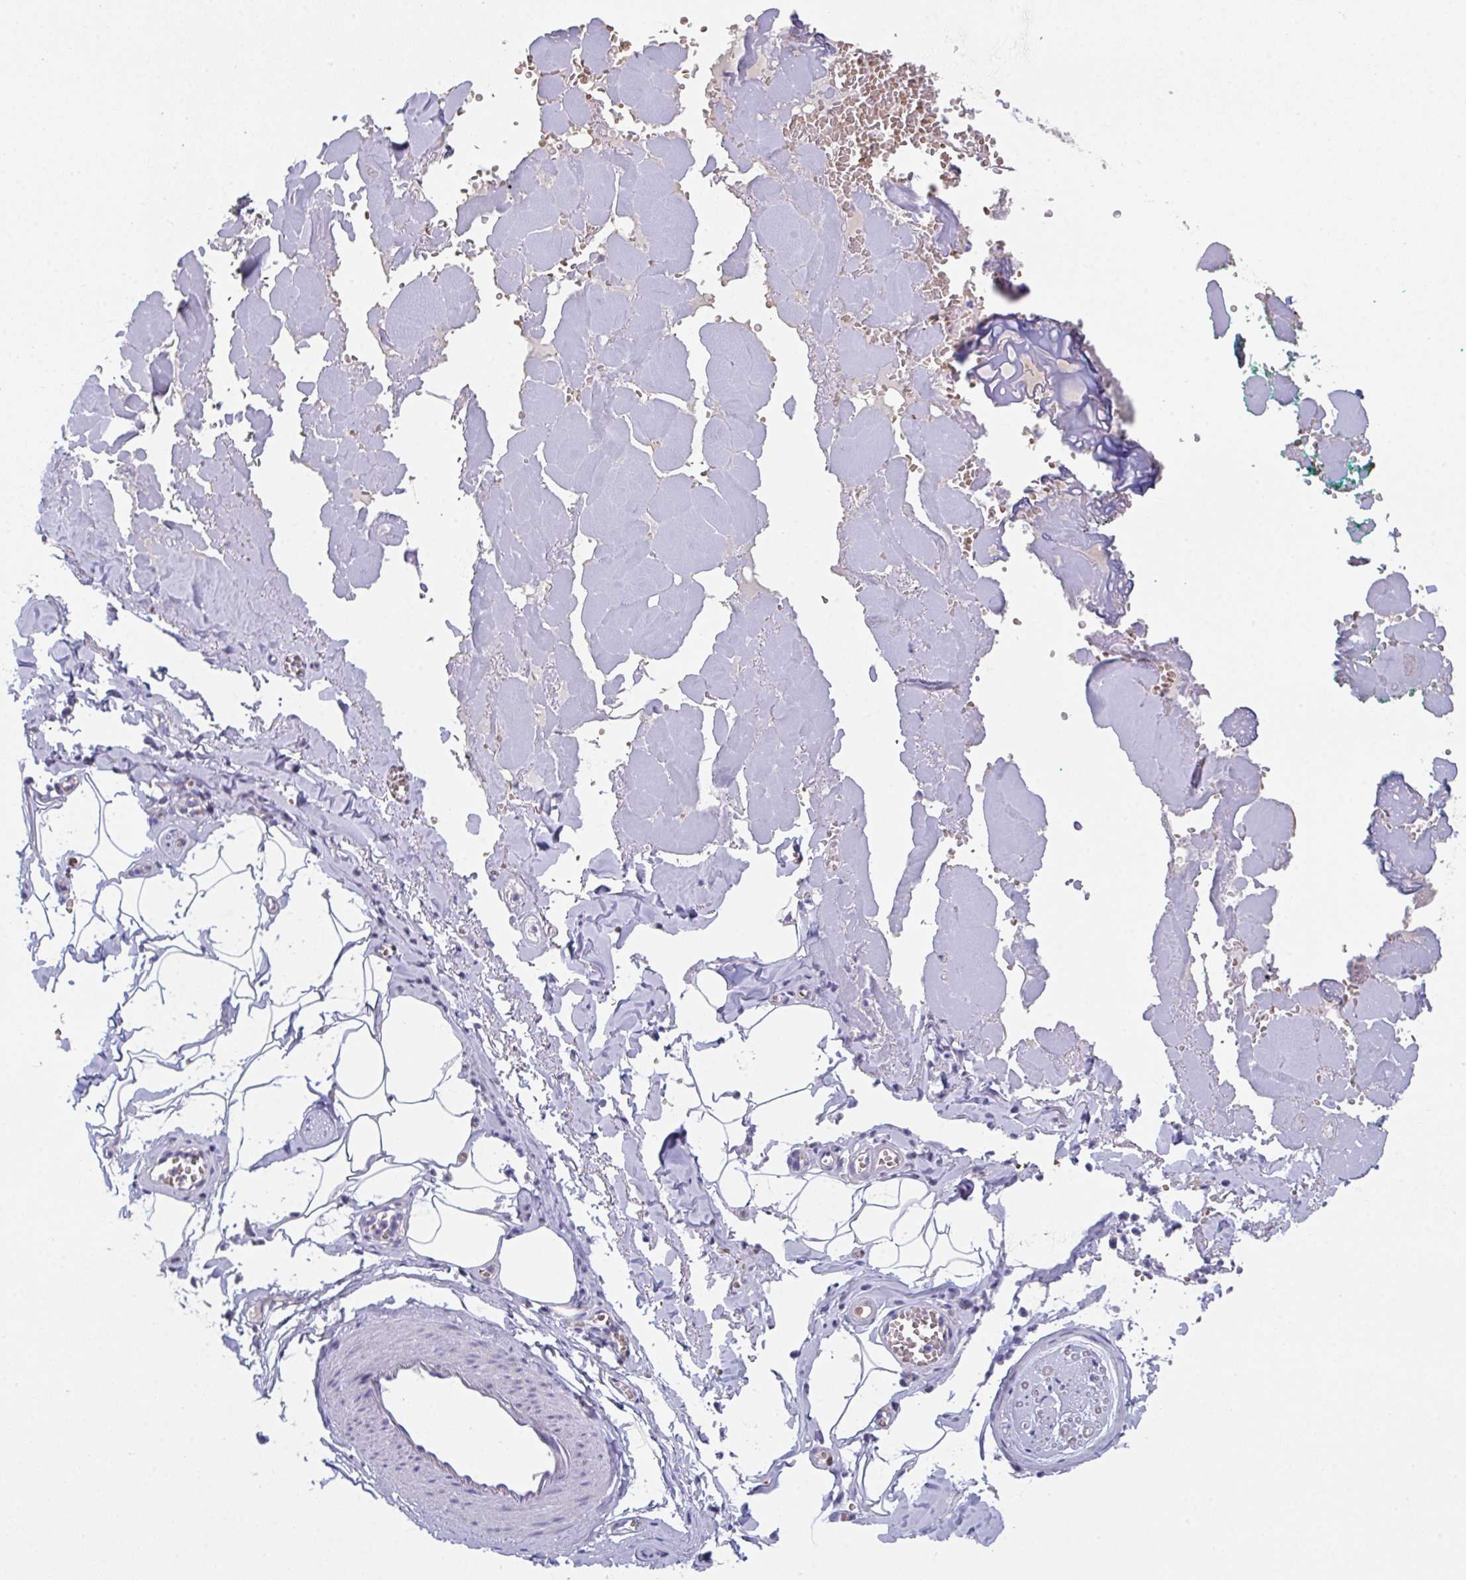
{"staining": {"intensity": "negative", "quantity": "none", "location": "none"}, "tissue": "adipose tissue", "cell_type": "Adipocytes", "image_type": "normal", "snomed": [{"axis": "morphology", "description": "Normal tissue, NOS"}, {"axis": "topography", "description": "Vulva"}, {"axis": "topography", "description": "Peripheral nerve tissue"}], "caption": "The immunohistochemistry image has no significant expression in adipocytes of adipose tissue. Nuclei are stained in blue.", "gene": "TFAP2C", "patient": {"sex": "female", "age": 66}}